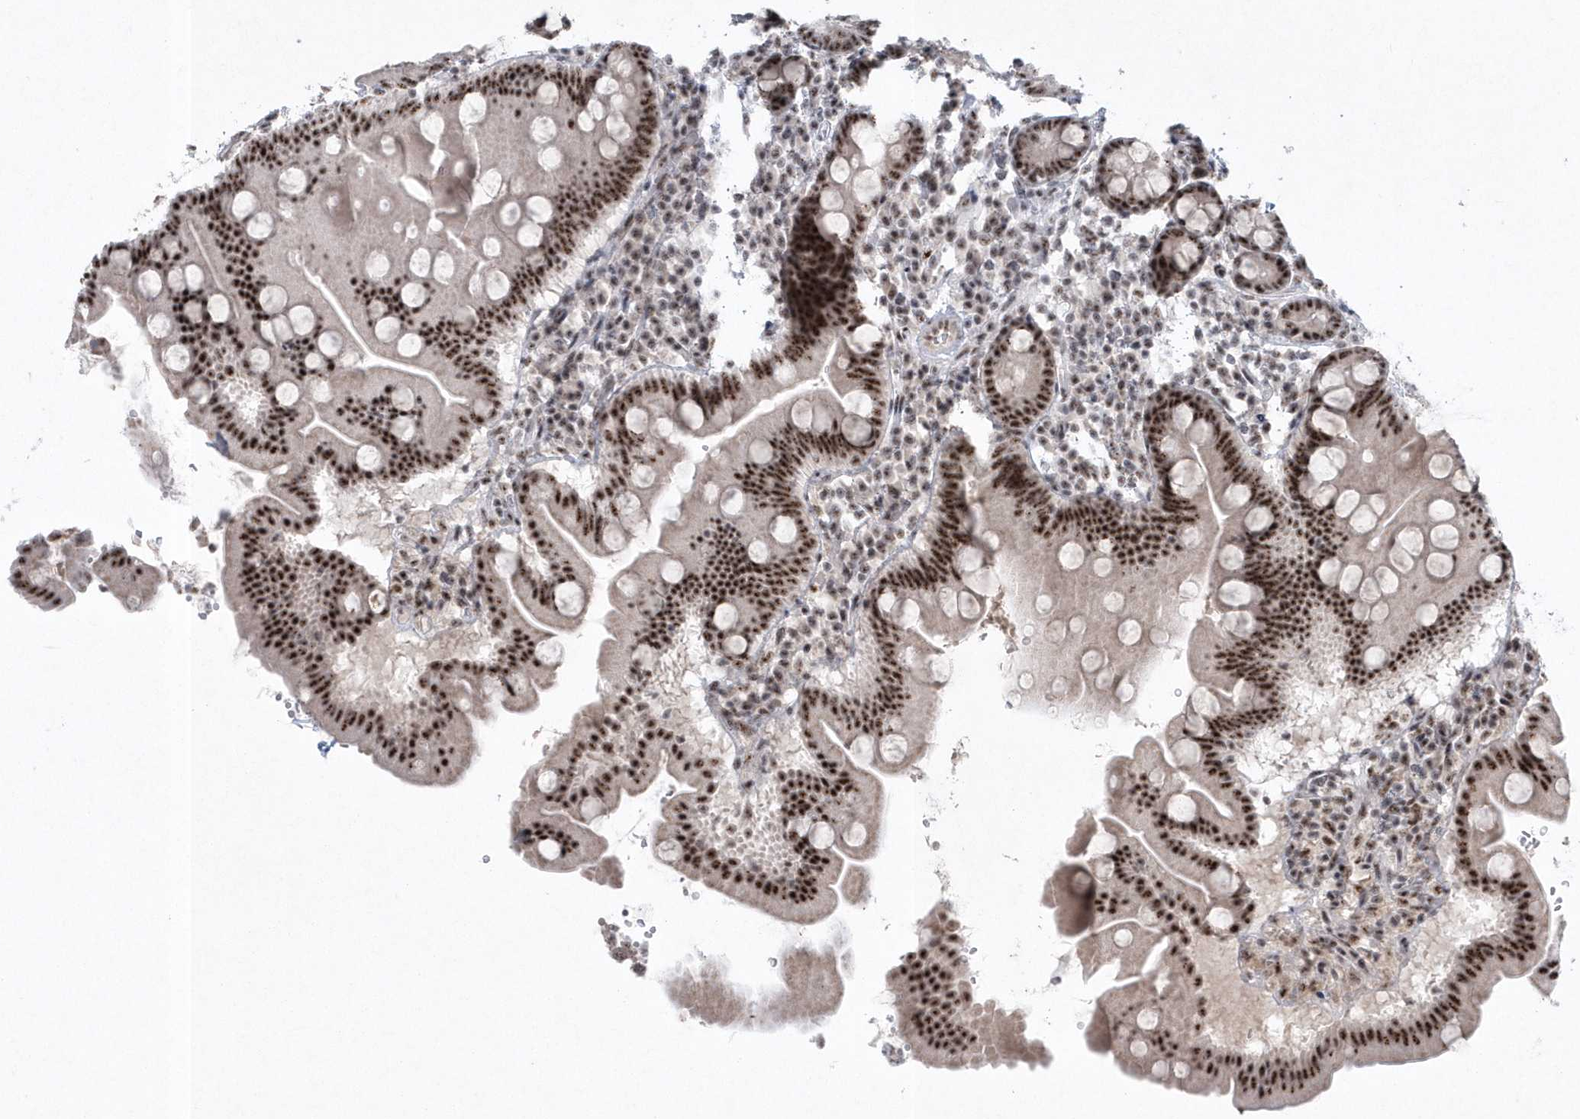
{"staining": {"intensity": "strong", "quantity": ">75%", "location": "nuclear"}, "tissue": "duodenum", "cell_type": "Glandular cells", "image_type": "normal", "snomed": [{"axis": "morphology", "description": "Normal tissue, NOS"}, {"axis": "topography", "description": "Duodenum"}], "caption": "Immunohistochemical staining of unremarkable human duodenum shows >75% levels of strong nuclear protein positivity in about >75% of glandular cells. The staining was performed using DAB (3,3'-diaminobenzidine), with brown indicating positive protein expression. Nuclei are stained blue with hematoxylin.", "gene": "KDM6B", "patient": {"sex": "male", "age": 50}}